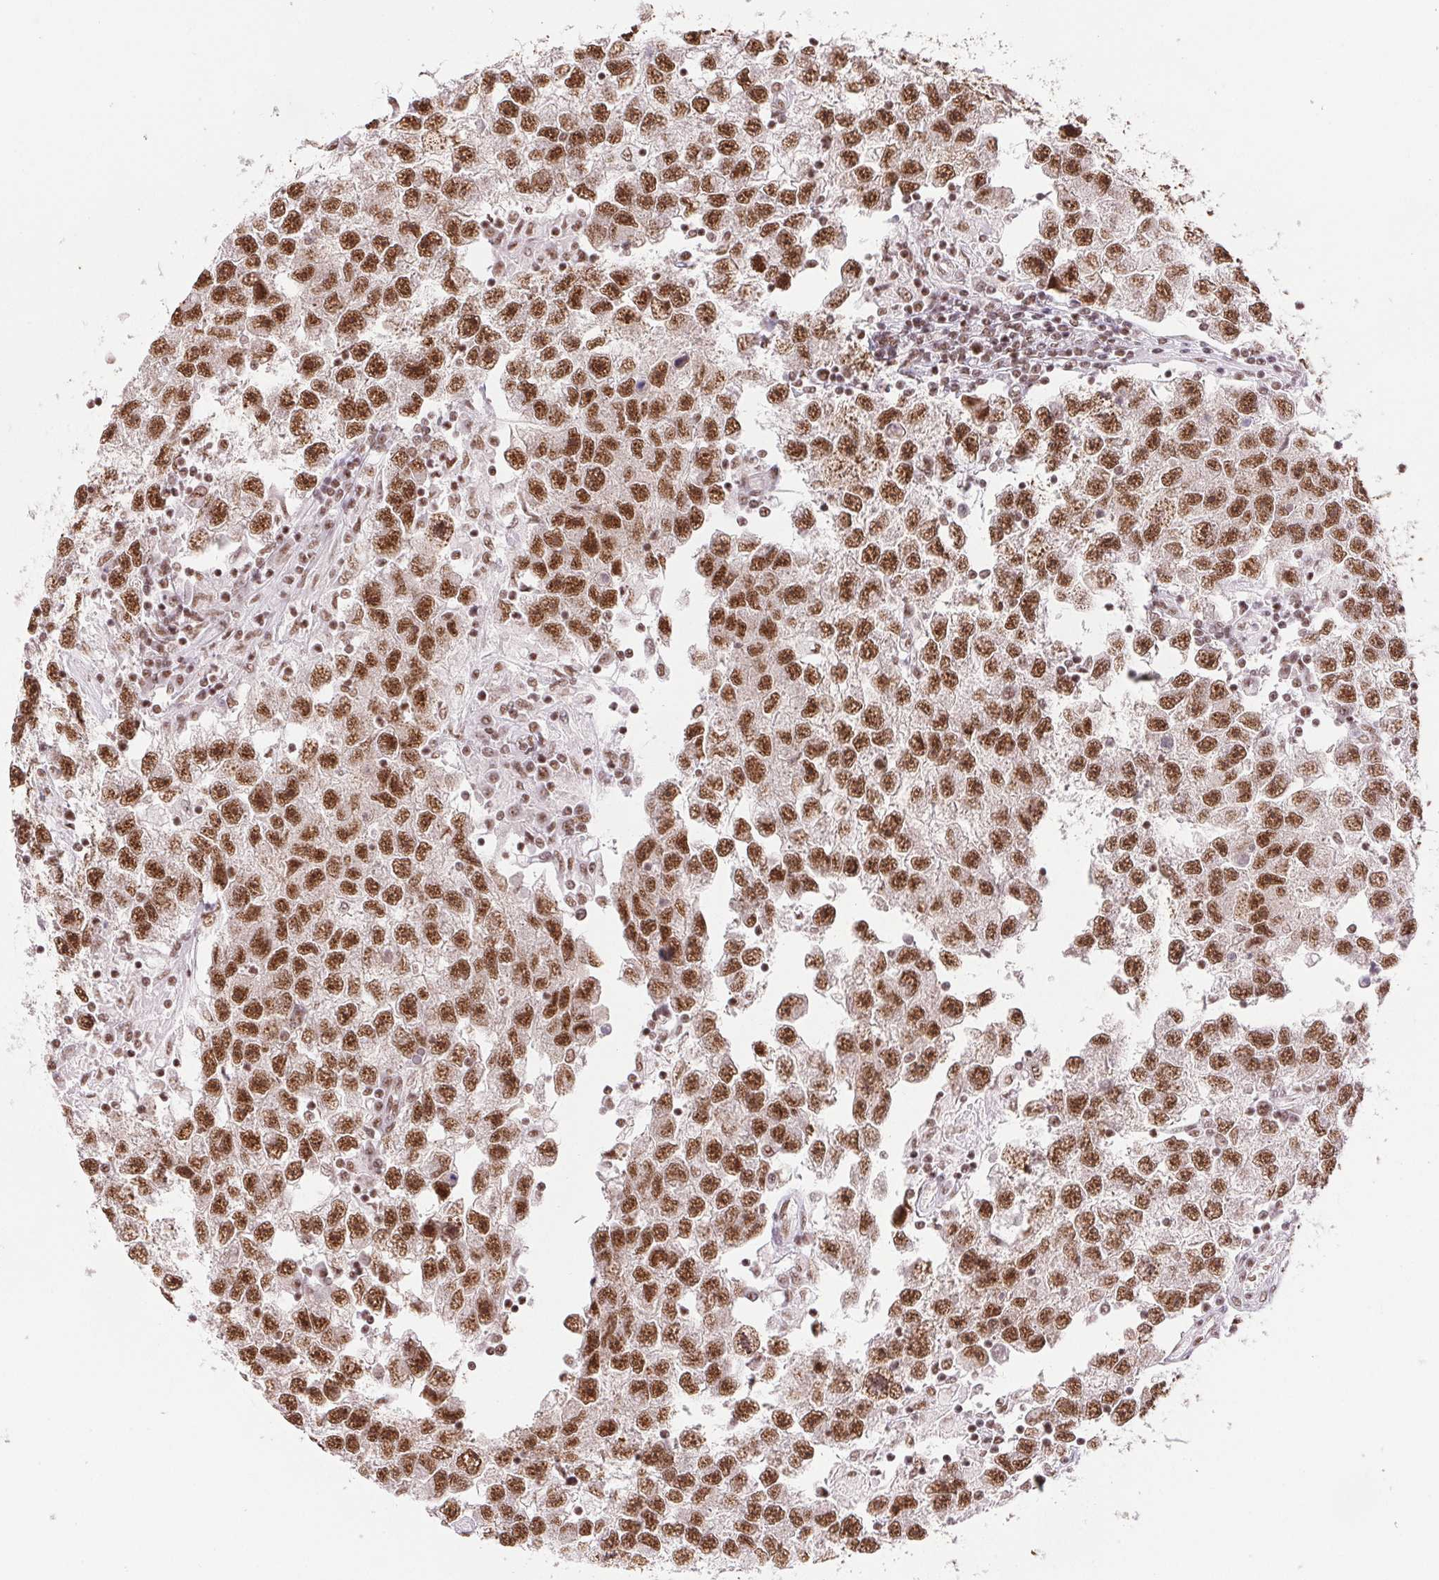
{"staining": {"intensity": "strong", "quantity": ">75%", "location": "nuclear"}, "tissue": "testis cancer", "cell_type": "Tumor cells", "image_type": "cancer", "snomed": [{"axis": "morphology", "description": "Seminoma, NOS"}, {"axis": "topography", "description": "Testis"}], "caption": "Strong nuclear expression for a protein is present in approximately >75% of tumor cells of testis seminoma using immunohistochemistry.", "gene": "IK", "patient": {"sex": "male", "age": 26}}